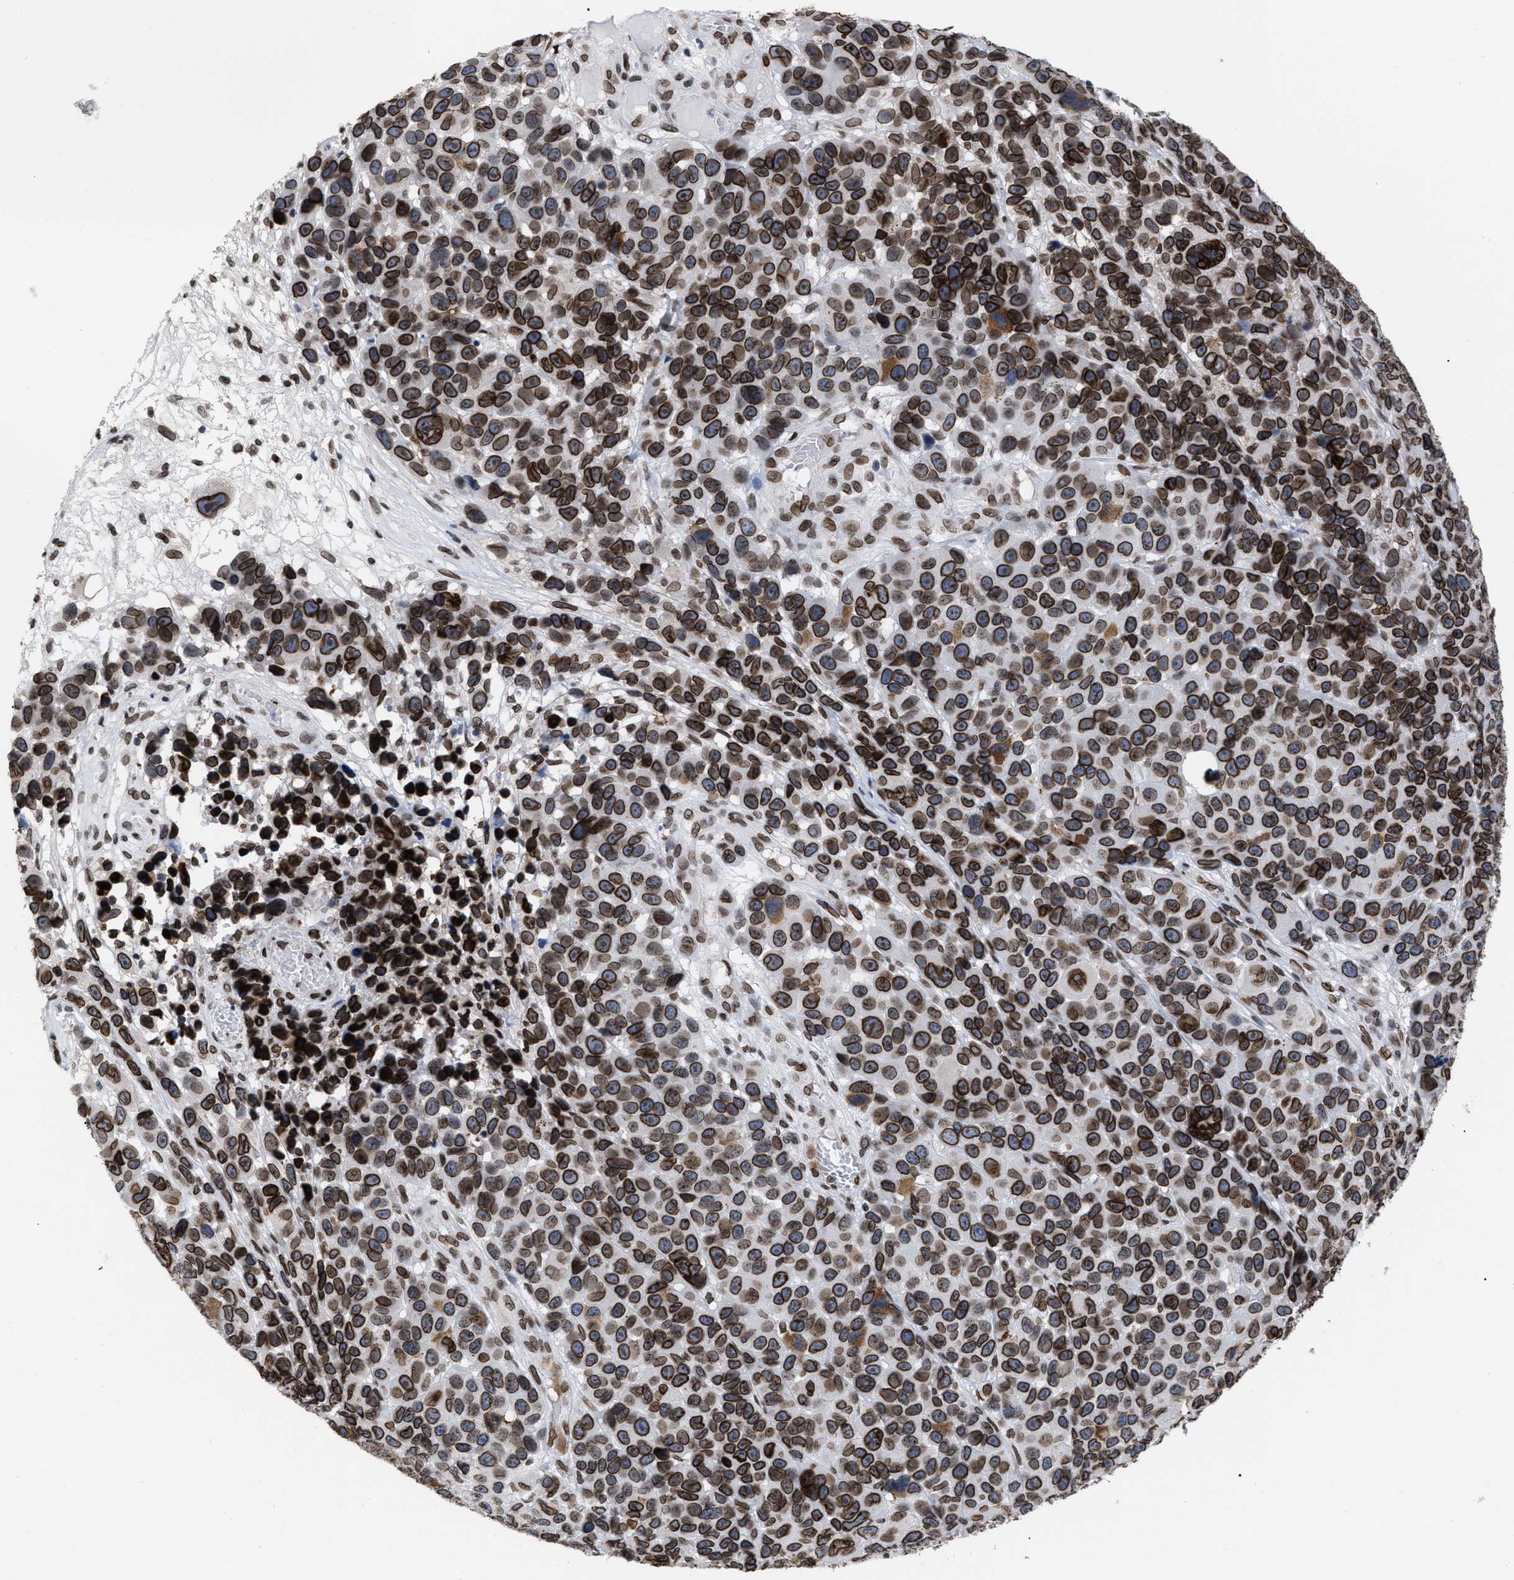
{"staining": {"intensity": "strong", "quantity": ">75%", "location": "cytoplasmic/membranous,nuclear"}, "tissue": "melanoma", "cell_type": "Tumor cells", "image_type": "cancer", "snomed": [{"axis": "morphology", "description": "Malignant melanoma, NOS"}, {"axis": "topography", "description": "Skin"}], "caption": "Immunohistochemical staining of melanoma displays high levels of strong cytoplasmic/membranous and nuclear protein staining in approximately >75% of tumor cells. Using DAB (3,3'-diaminobenzidine) (brown) and hematoxylin (blue) stains, captured at high magnification using brightfield microscopy.", "gene": "TPR", "patient": {"sex": "male", "age": 53}}